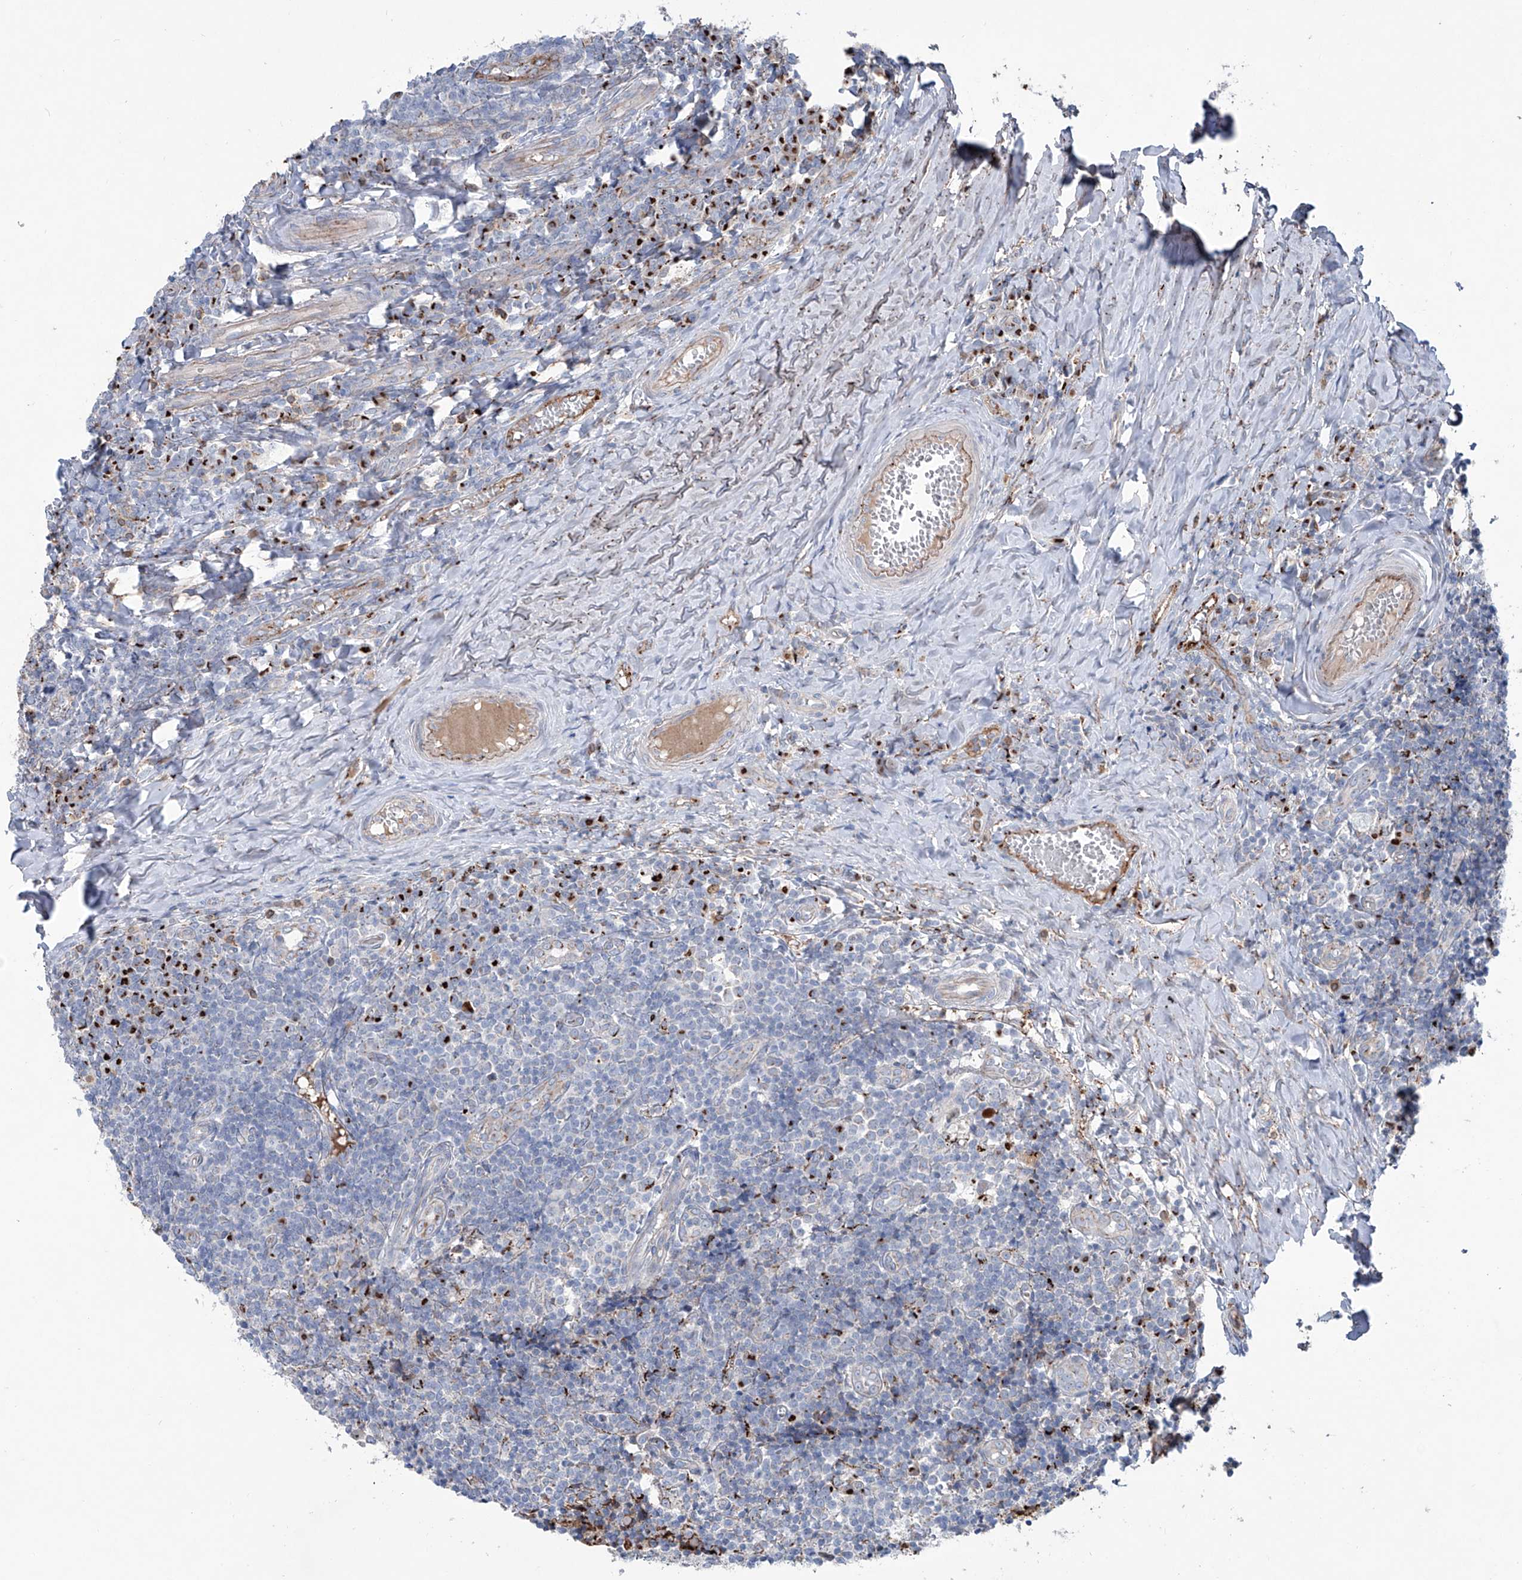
{"staining": {"intensity": "negative", "quantity": "none", "location": "none"}, "tissue": "tonsil", "cell_type": "Germinal center cells", "image_type": "normal", "snomed": [{"axis": "morphology", "description": "Normal tissue, NOS"}, {"axis": "topography", "description": "Tonsil"}], "caption": "Histopathology image shows no protein expression in germinal center cells of unremarkable tonsil.", "gene": "CDH5", "patient": {"sex": "female", "age": 19}}